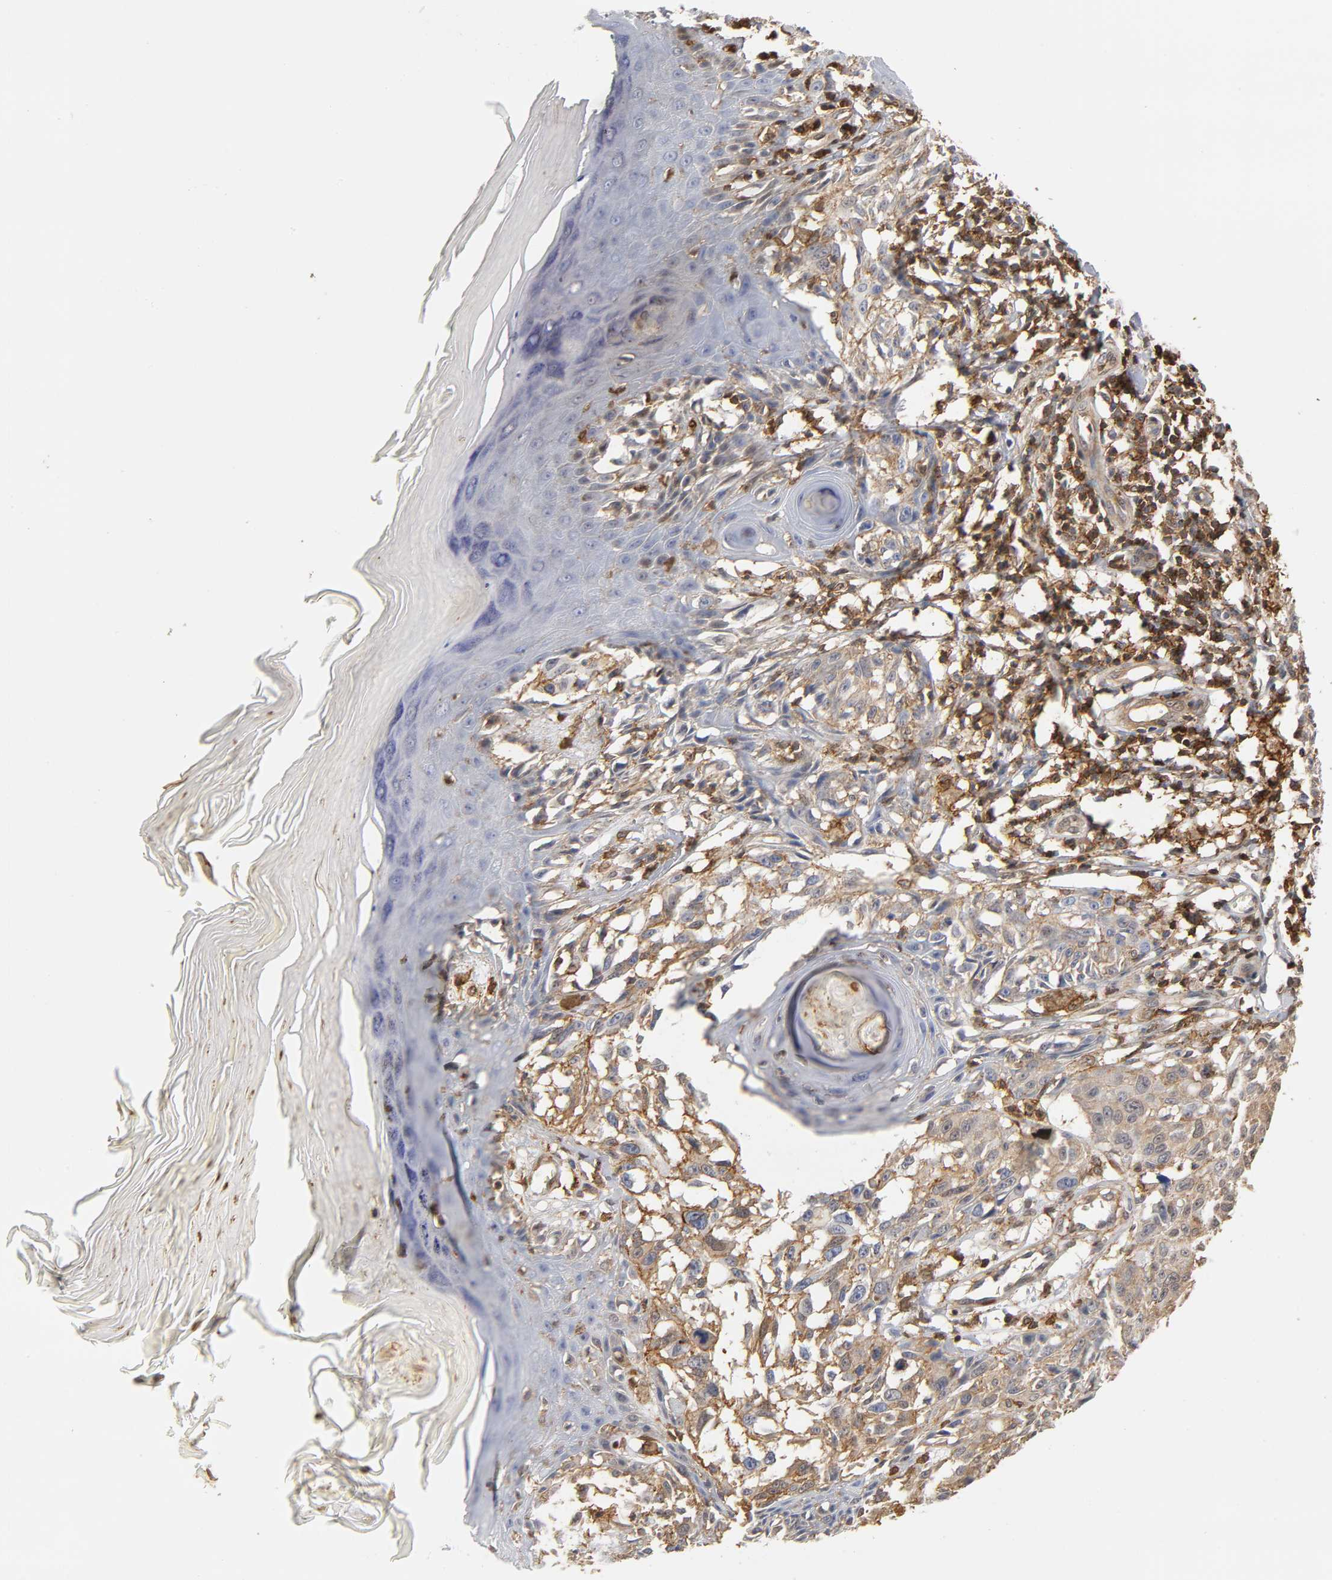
{"staining": {"intensity": "weak", "quantity": ">75%", "location": "cytoplasmic/membranous"}, "tissue": "melanoma", "cell_type": "Tumor cells", "image_type": "cancer", "snomed": [{"axis": "morphology", "description": "Malignant melanoma, NOS"}, {"axis": "topography", "description": "Skin"}], "caption": "Melanoma stained with IHC reveals weak cytoplasmic/membranous staining in approximately >75% of tumor cells.", "gene": "ANXA11", "patient": {"sex": "female", "age": 77}}